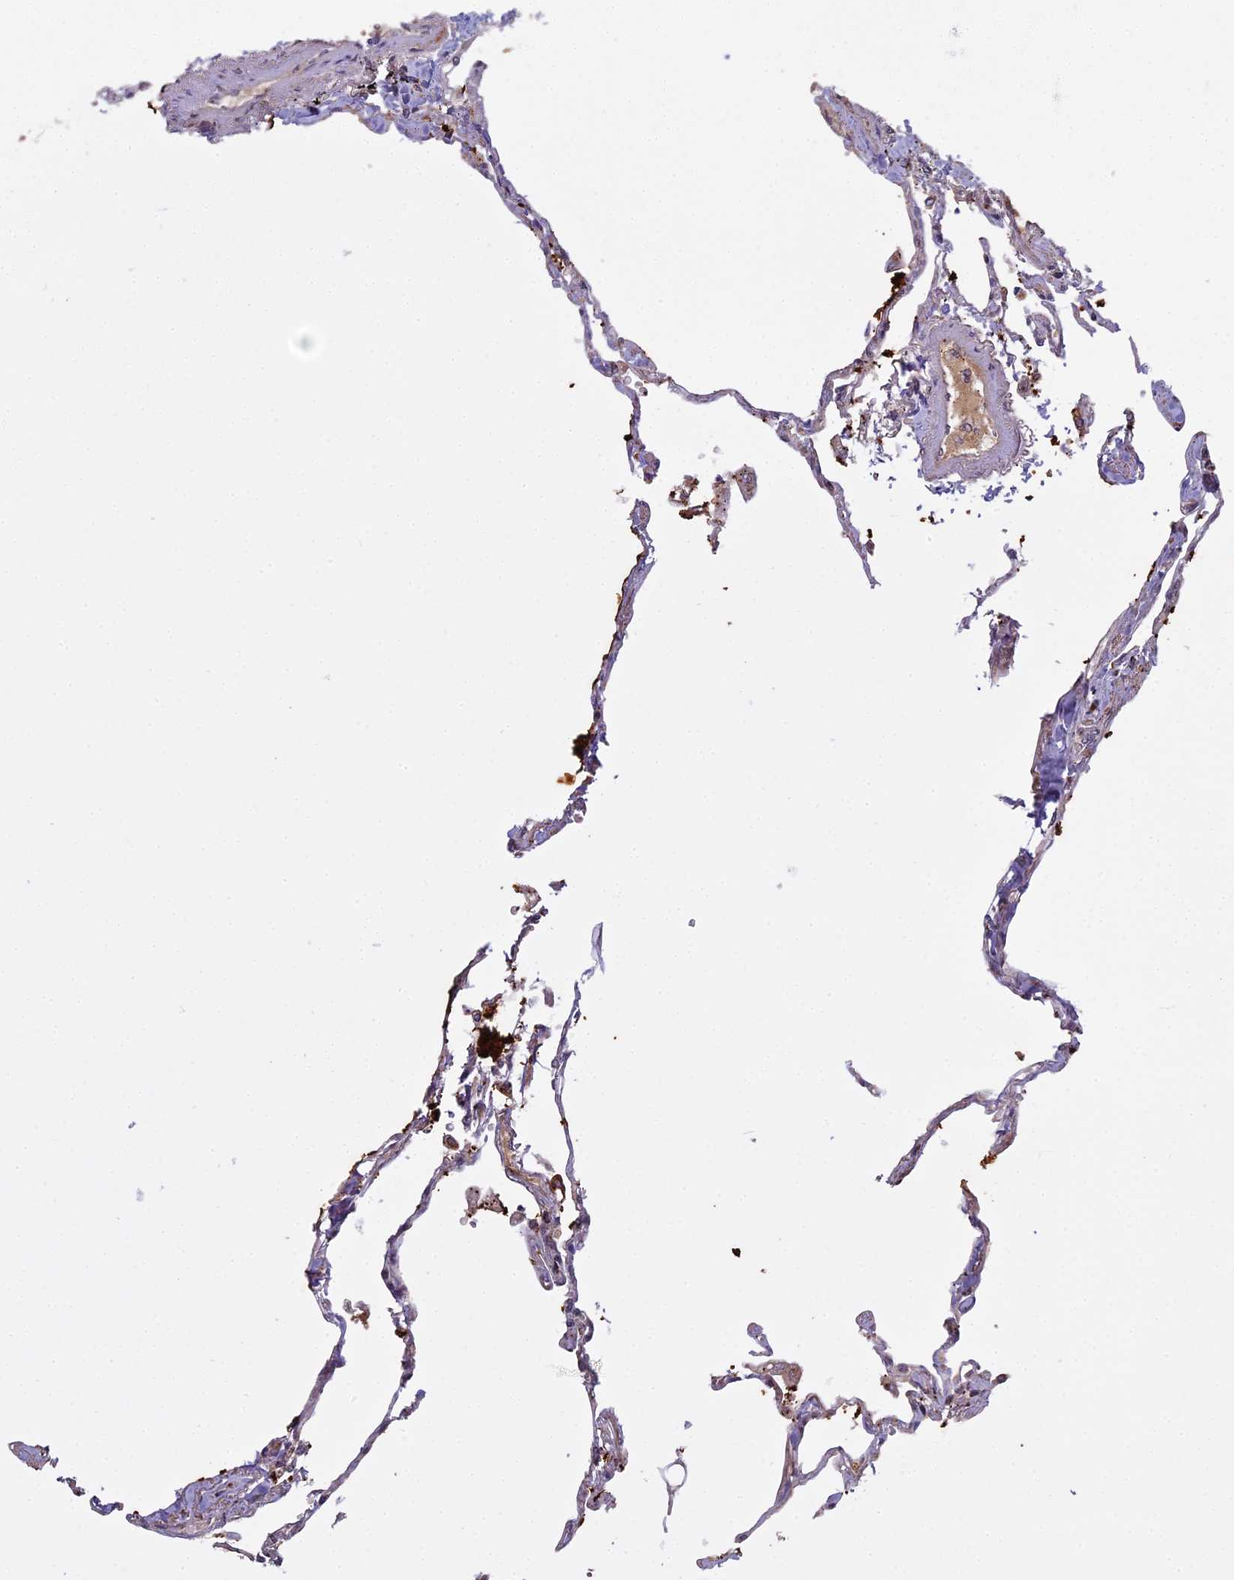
{"staining": {"intensity": "moderate", "quantity": "25%-75%", "location": "cytoplasmic/membranous,nuclear"}, "tissue": "lung", "cell_type": "Alveolar cells", "image_type": "normal", "snomed": [{"axis": "morphology", "description": "Normal tissue, NOS"}, {"axis": "topography", "description": "Lung"}], "caption": "Protein expression analysis of normal lung demonstrates moderate cytoplasmic/membranous,nuclear staining in approximately 25%-75% of alveolar cells. (DAB IHC, brown staining for protein, blue staining for nuclei).", "gene": "MEOX1", "patient": {"sex": "female", "age": 67}}